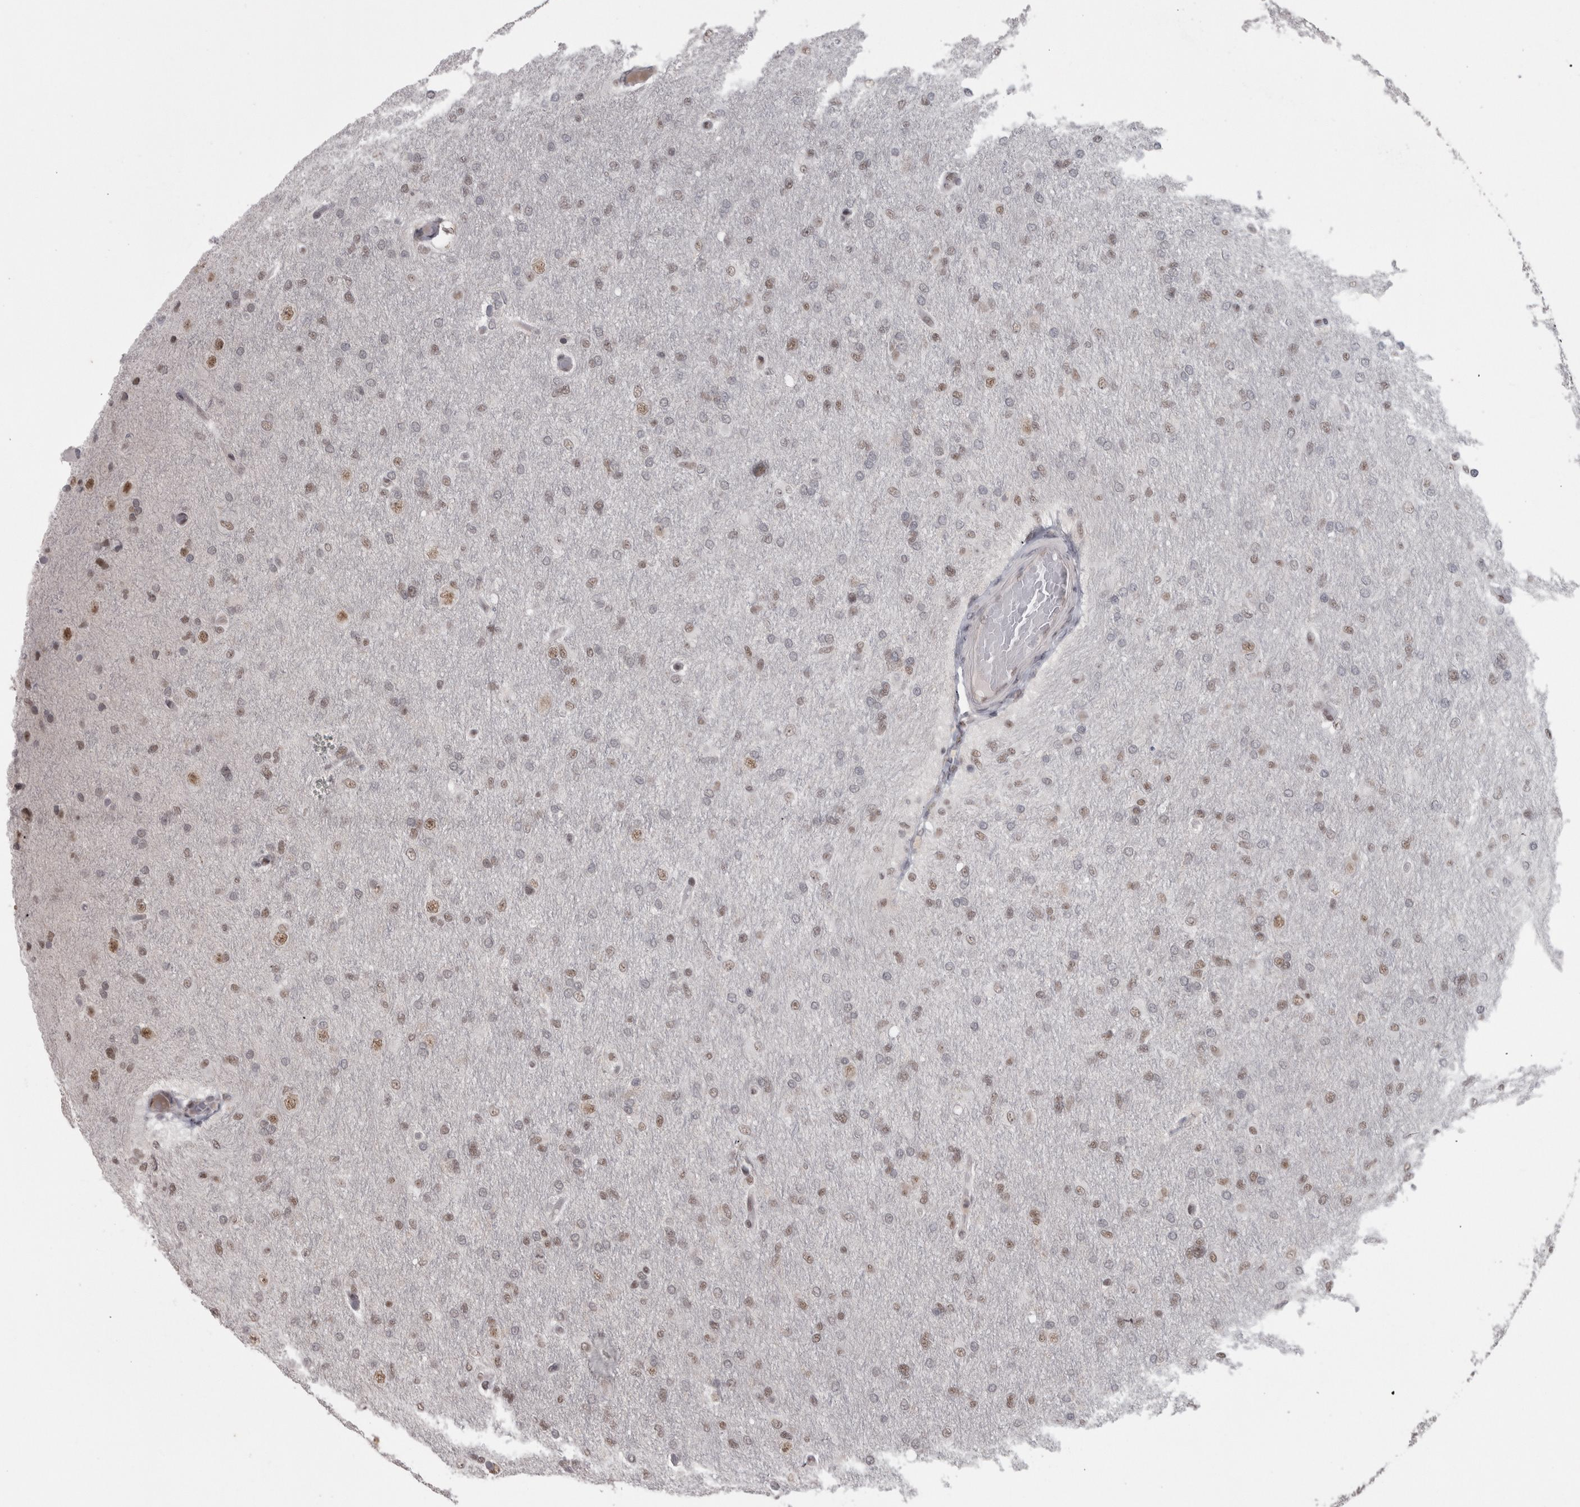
{"staining": {"intensity": "weak", "quantity": "25%-75%", "location": "nuclear"}, "tissue": "glioma", "cell_type": "Tumor cells", "image_type": "cancer", "snomed": [{"axis": "morphology", "description": "Glioma, malignant, High grade"}, {"axis": "topography", "description": "Cerebral cortex"}], "caption": "This is an image of immunohistochemistry (IHC) staining of malignant high-grade glioma, which shows weak positivity in the nuclear of tumor cells.", "gene": "MICU3", "patient": {"sex": "female", "age": 36}}